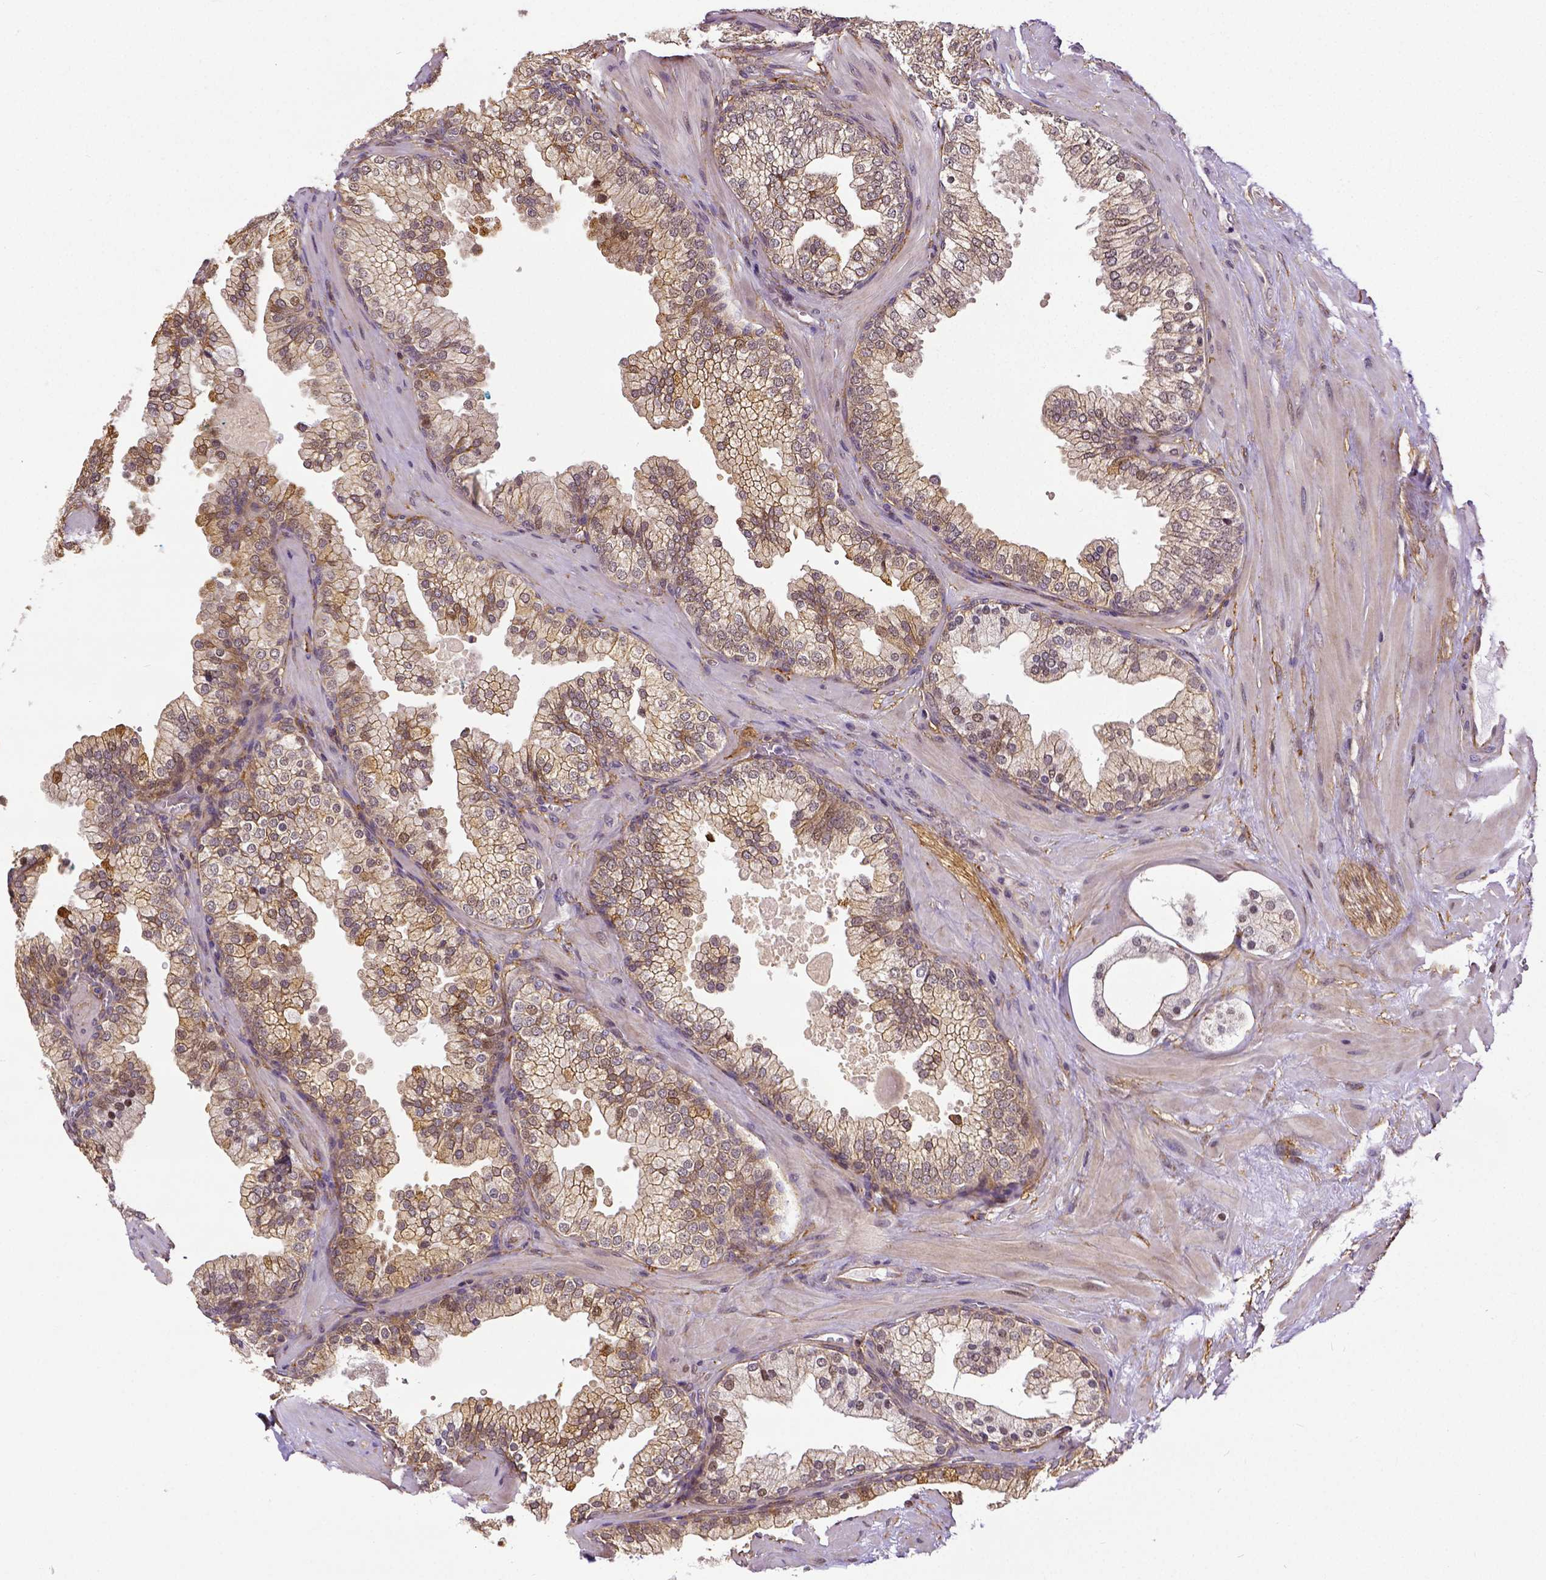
{"staining": {"intensity": "moderate", "quantity": ">75%", "location": "cytoplasmic/membranous"}, "tissue": "prostate", "cell_type": "Glandular cells", "image_type": "normal", "snomed": [{"axis": "morphology", "description": "Normal tissue, NOS"}, {"axis": "topography", "description": "Prostate"}, {"axis": "topography", "description": "Peripheral nerve tissue"}], "caption": "This image demonstrates benign prostate stained with IHC to label a protein in brown. The cytoplasmic/membranous of glandular cells show moderate positivity for the protein. Nuclei are counter-stained blue.", "gene": "DICER1", "patient": {"sex": "male", "age": 61}}